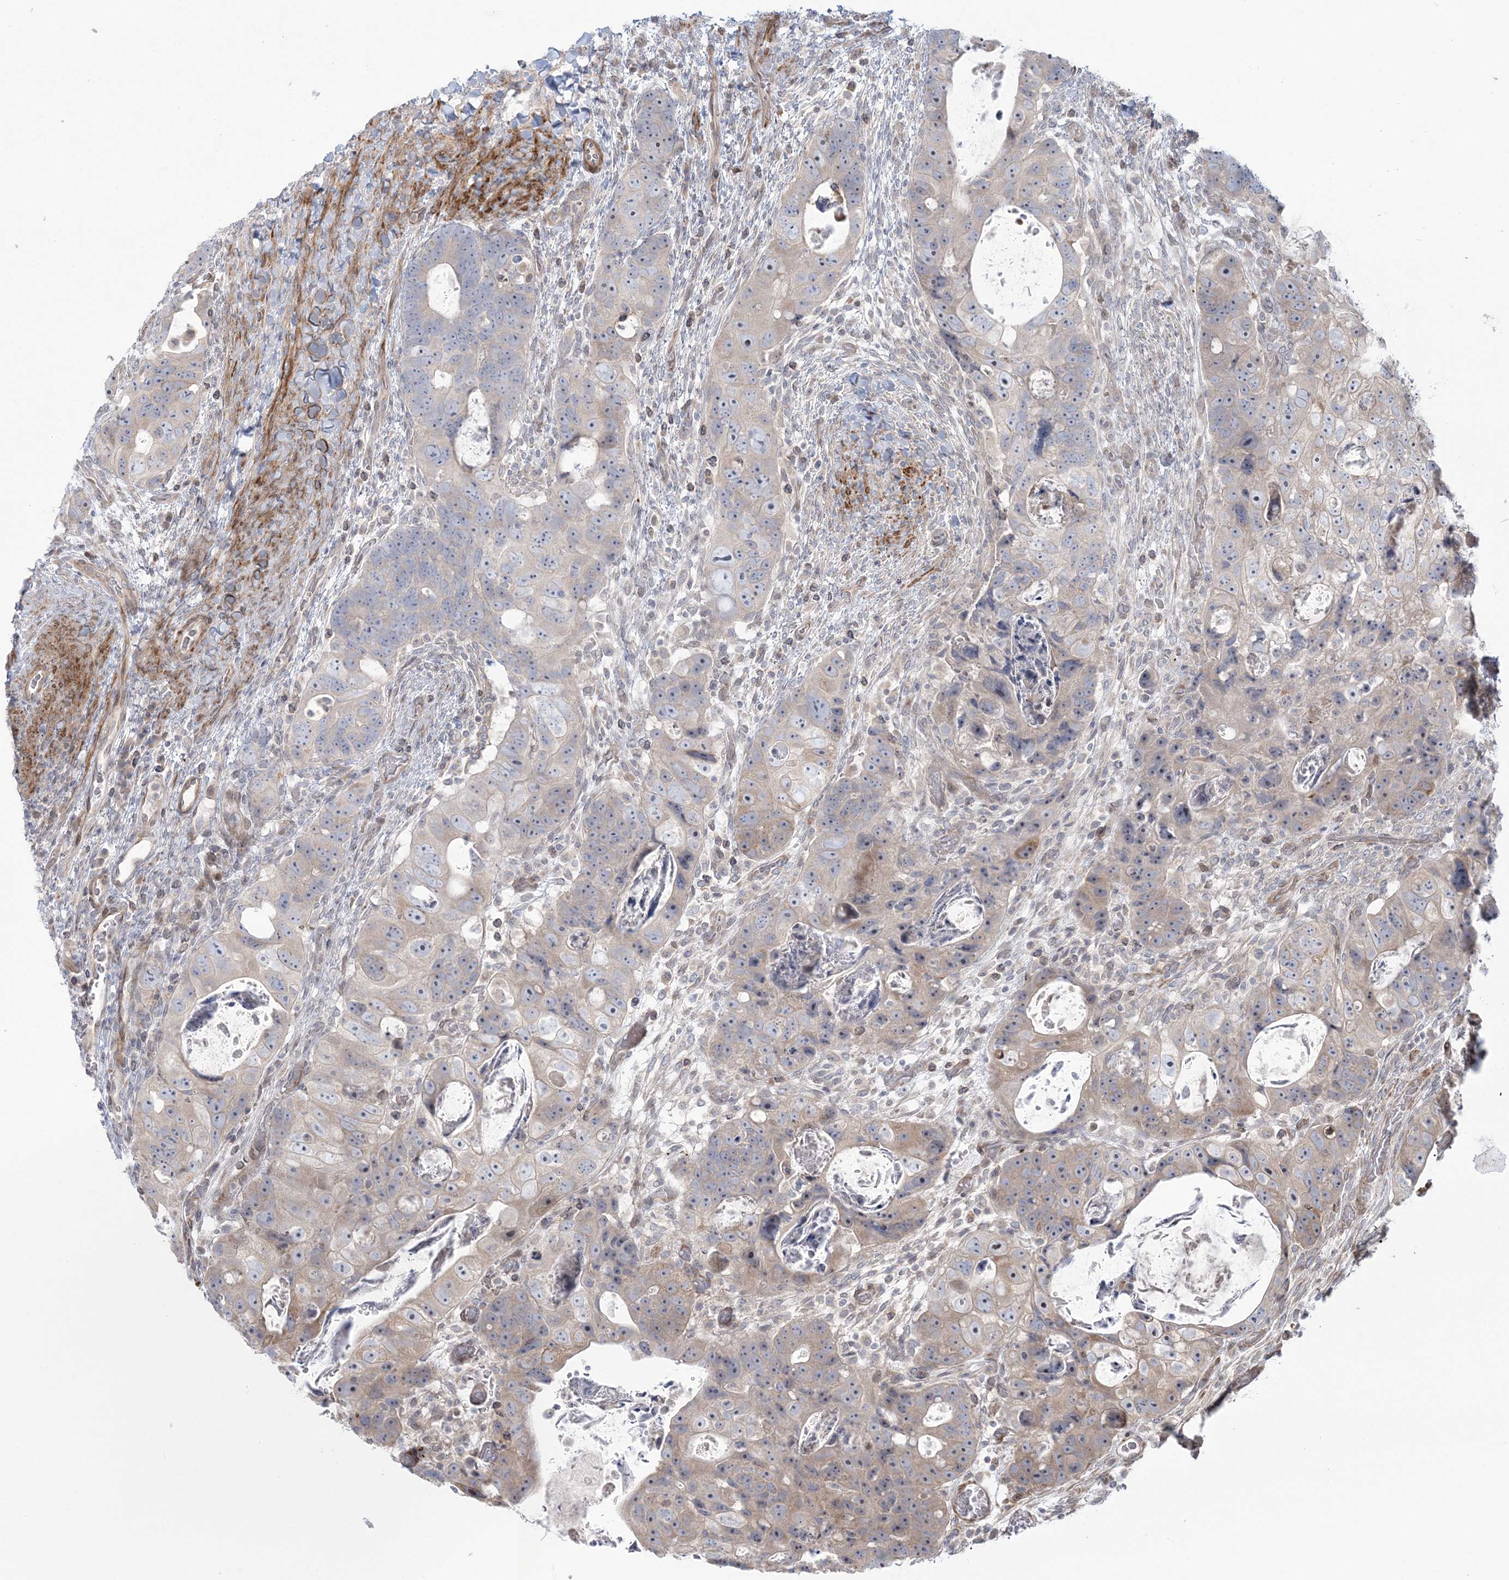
{"staining": {"intensity": "weak", "quantity": "<25%", "location": "cytoplasmic/membranous"}, "tissue": "colorectal cancer", "cell_type": "Tumor cells", "image_type": "cancer", "snomed": [{"axis": "morphology", "description": "Adenocarcinoma, NOS"}, {"axis": "topography", "description": "Rectum"}], "caption": "DAB (3,3'-diaminobenzidine) immunohistochemical staining of human colorectal cancer shows no significant expression in tumor cells.", "gene": "NUDT9", "patient": {"sex": "male", "age": 59}}